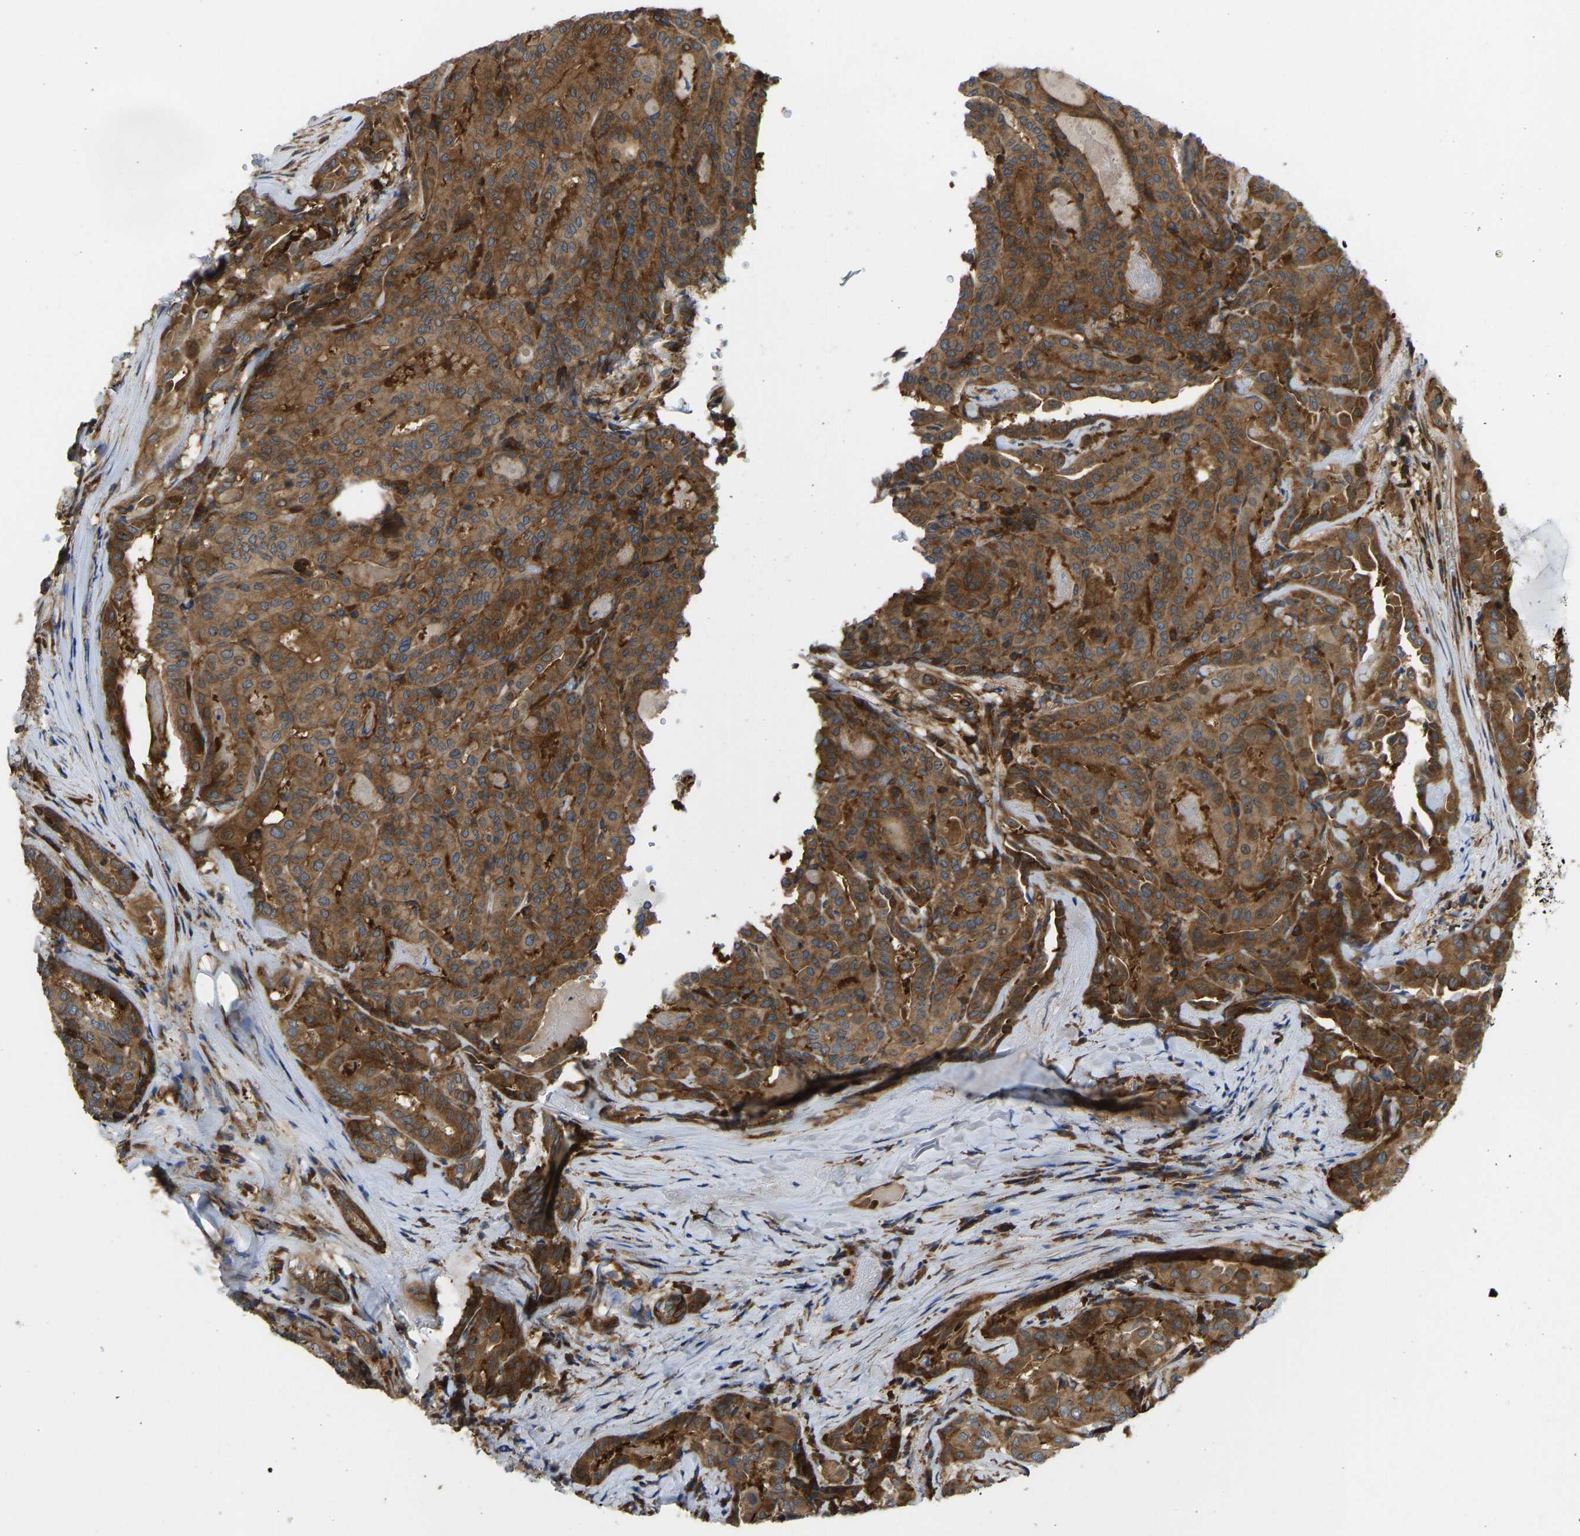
{"staining": {"intensity": "moderate", "quantity": ">75%", "location": "cytoplasmic/membranous"}, "tissue": "thyroid cancer", "cell_type": "Tumor cells", "image_type": "cancer", "snomed": [{"axis": "morphology", "description": "Papillary adenocarcinoma, NOS"}, {"axis": "topography", "description": "Thyroid gland"}], "caption": "Tumor cells reveal medium levels of moderate cytoplasmic/membranous staining in approximately >75% of cells in human papillary adenocarcinoma (thyroid). The staining was performed using DAB (3,3'-diaminobenzidine), with brown indicating positive protein expression. Nuclei are stained blue with hematoxylin.", "gene": "RASGRF2", "patient": {"sex": "female", "age": 42}}